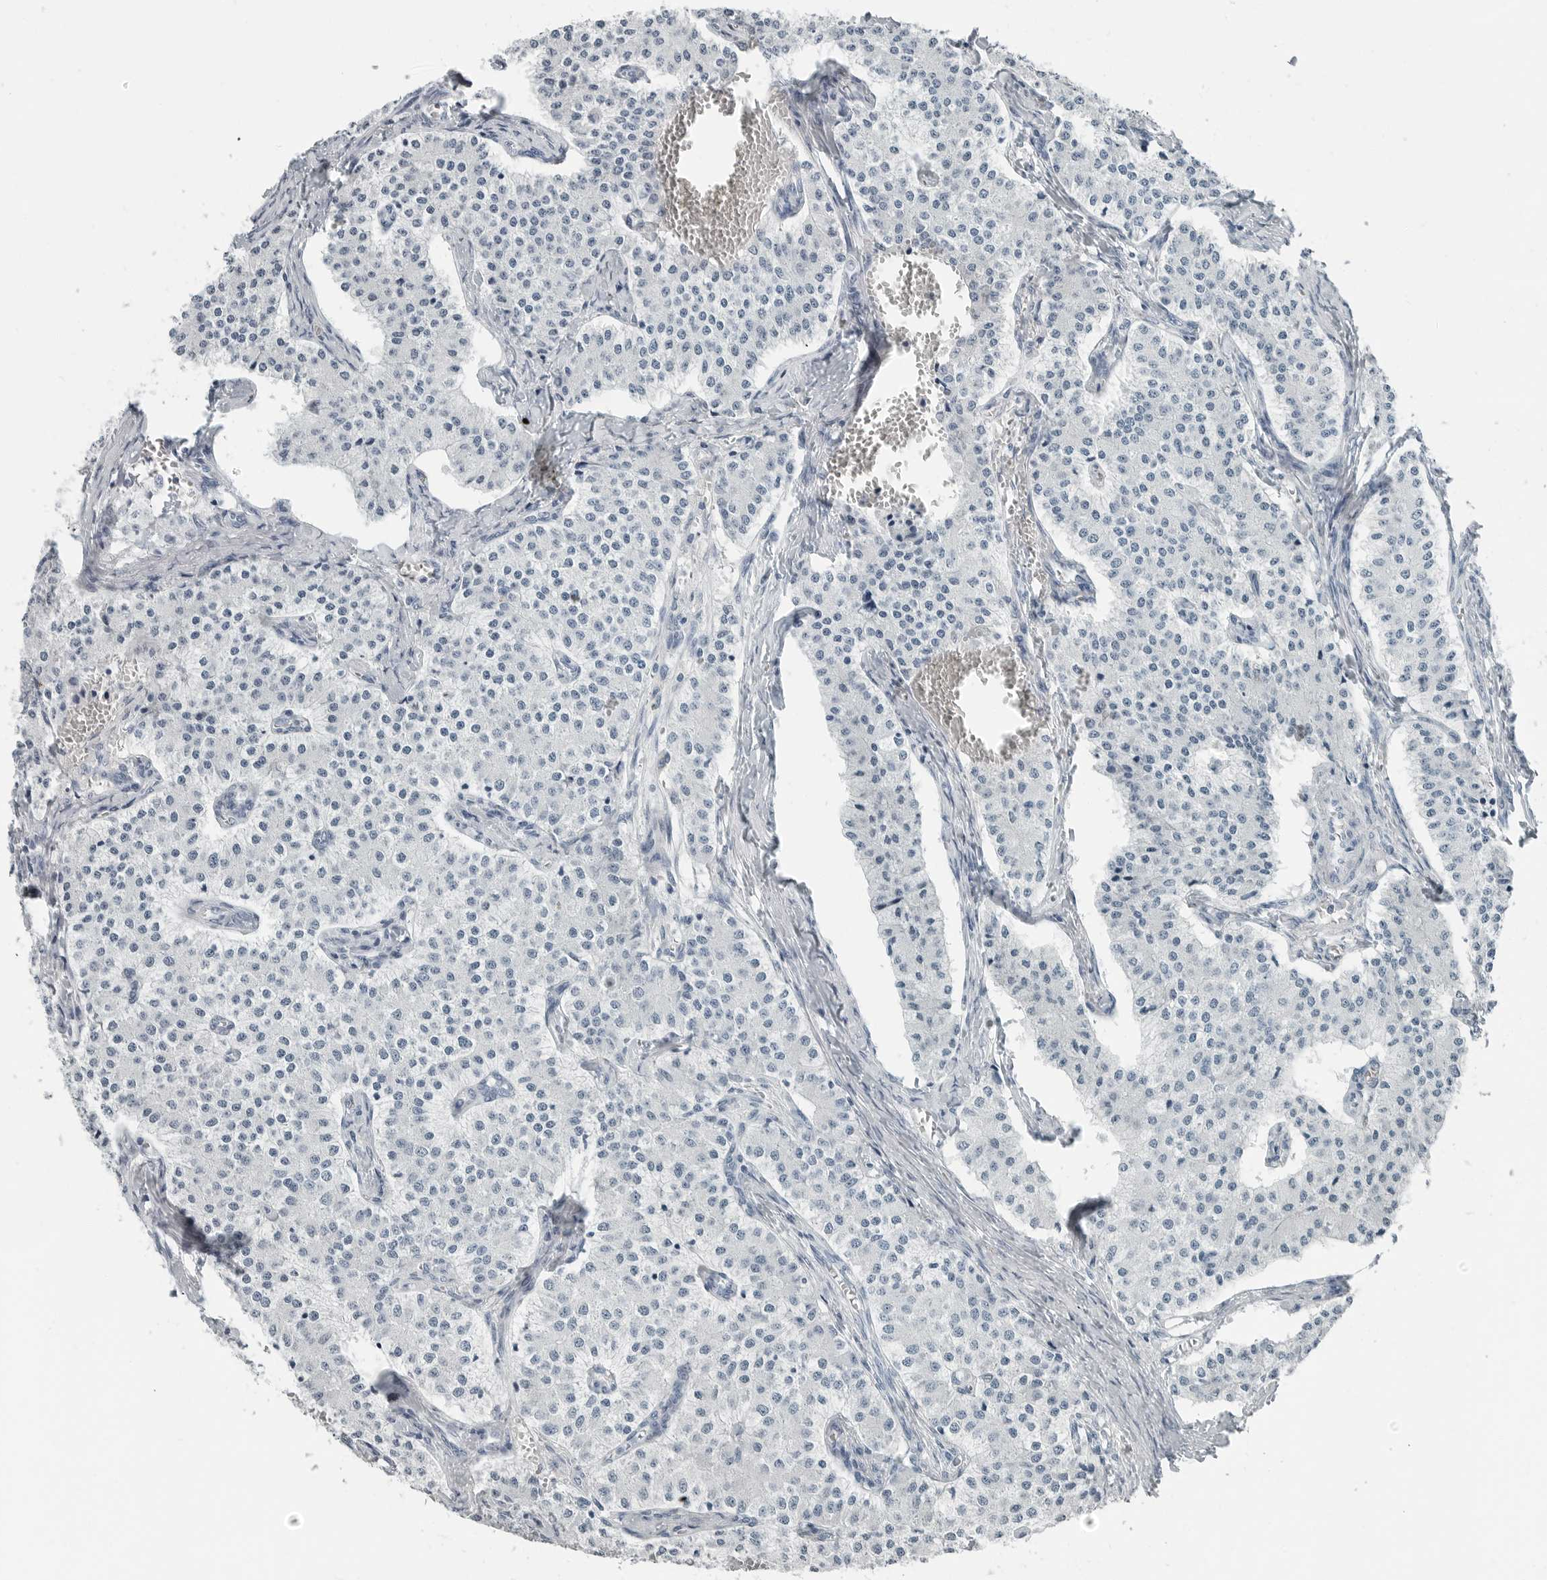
{"staining": {"intensity": "negative", "quantity": "none", "location": "none"}, "tissue": "carcinoid", "cell_type": "Tumor cells", "image_type": "cancer", "snomed": [{"axis": "morphology", "description": "Carcinoid, malignant, NOS"}, {"axis": "topography", "description": "Colon"}], "caption": "Micrograph shows no significant protein expression in tumor cells of carcinoid. (DAB (3,3'-diaminobenzidine) immunohistochemistry (IHC) with hematoxylin counter stain).", "gene": "FABP6", "patient": {"sex": "female", "age": 52}}